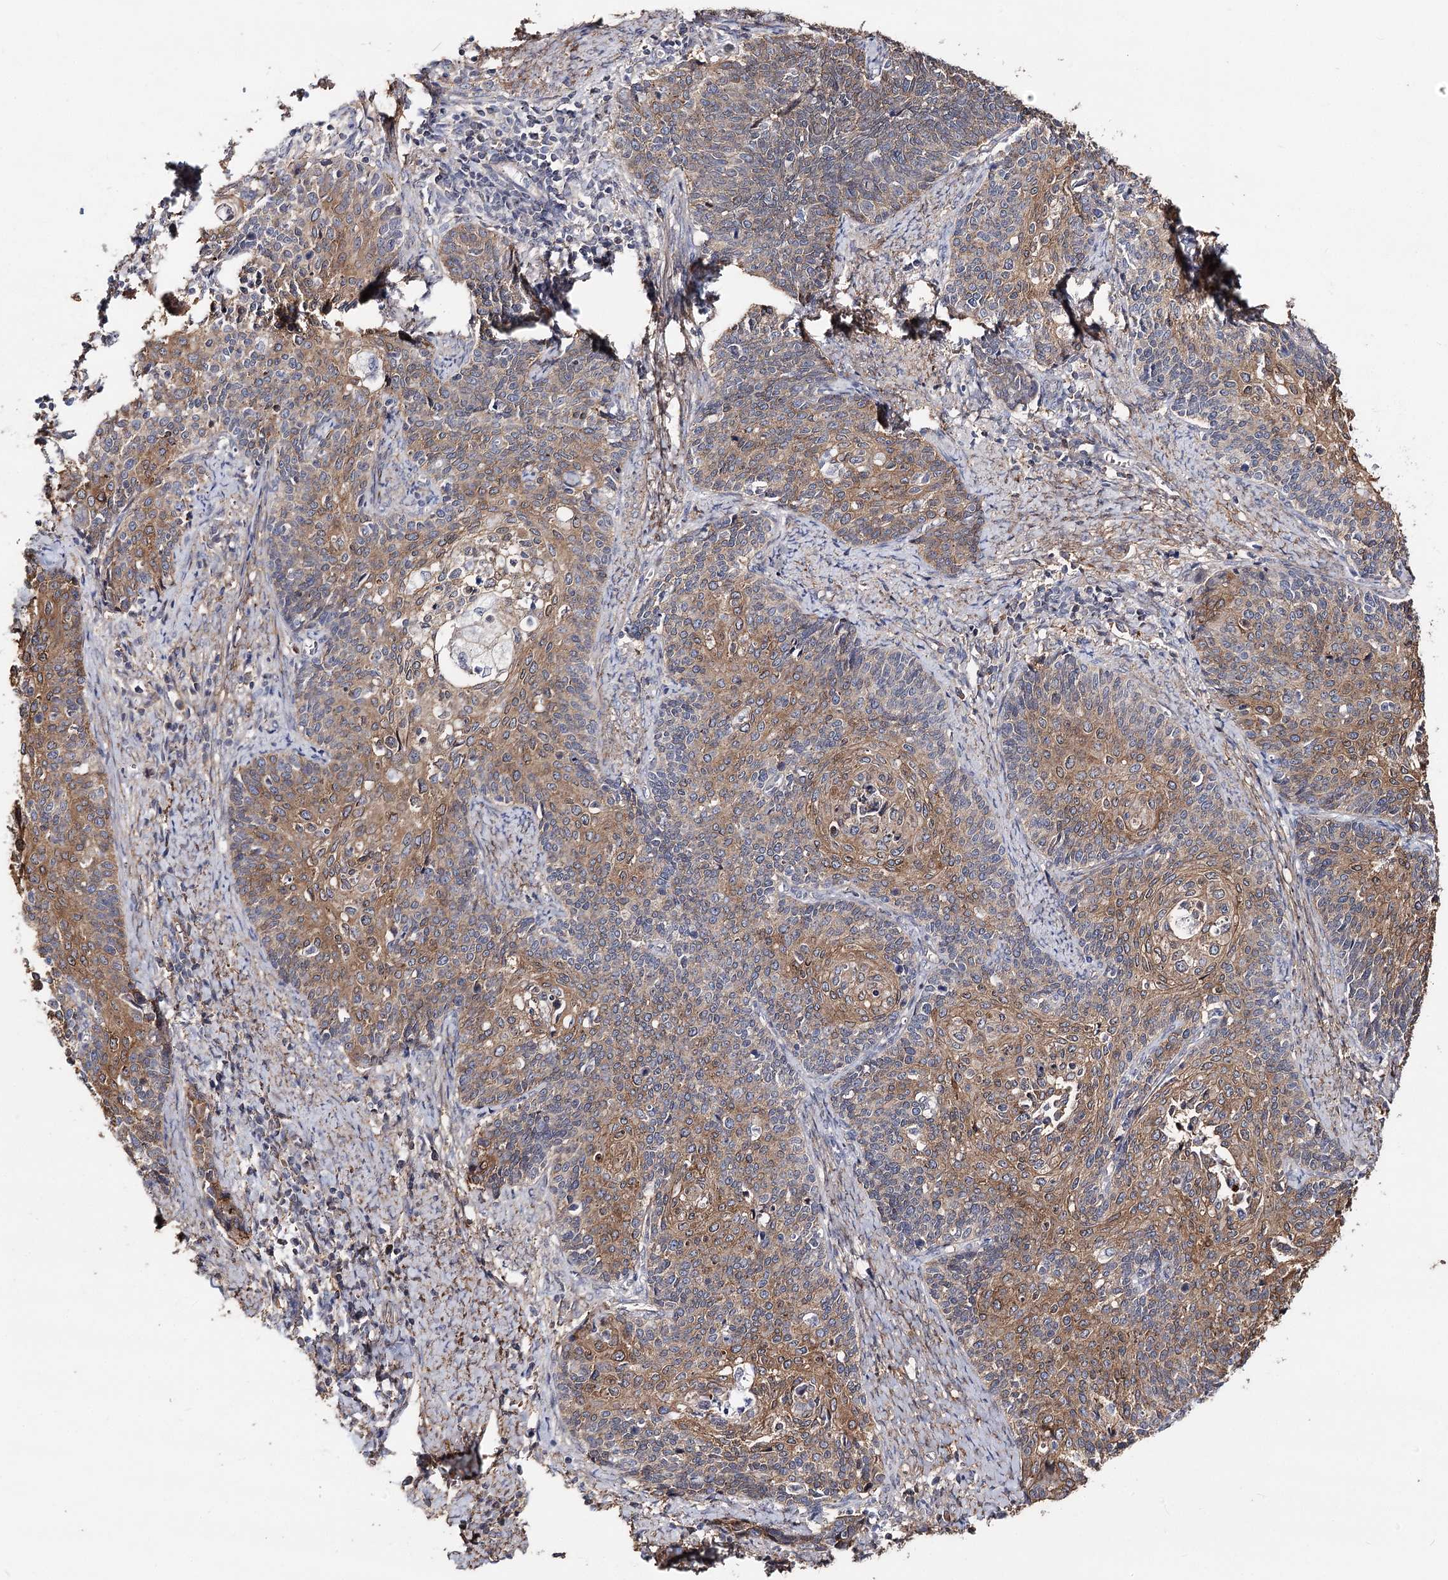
{"staining": {"intensity": "moderate", "quantity": ">75%", "location": "cytoplasmic/membranous"}, "tissue": "cervical cancer", "cell_type": "Tumor cells", "image_type": "cancer", "snomed": [{"axis": "morphology", "description": "Squamous cell carcinoma, NOS"}, {"axis": "topography", "description": "Cervix"}], "caption": "Human squamous cell carcinoma (cervical) stained for a protein (brown) shows moderate cytoplasmic/membranous positive expression in about >75% of tumor cells.", "gene": "TMEM218", "patient": {"sex": "female", "age": 39}}